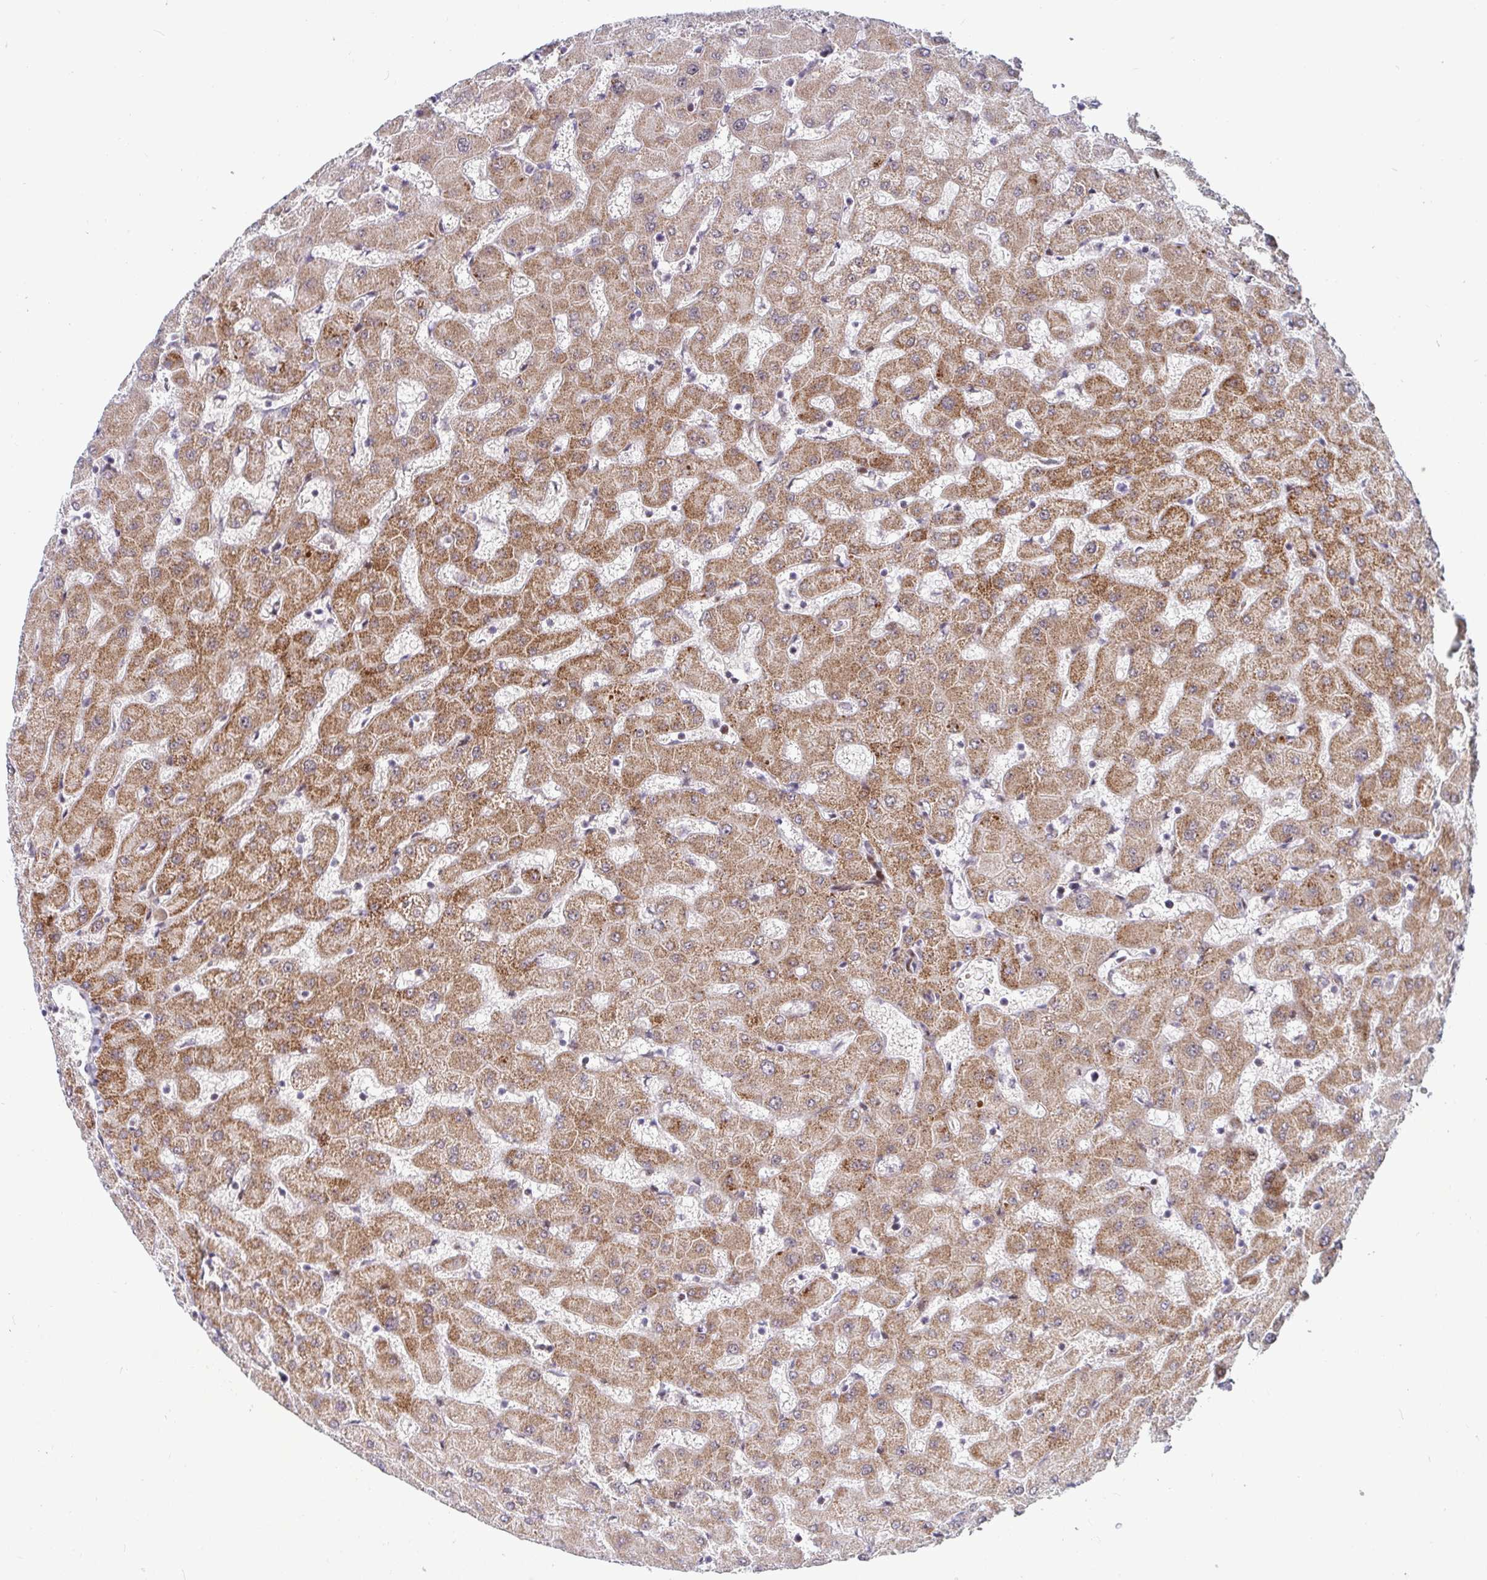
{"staining": {"intensity": "negative", "quantity": "none", "location": "none"}, "tissue": "liver", "cell_type": "Cholangiocytes", "image_type": "normal", "snomed": [{"axis": "morphology", "description": "Normal tissue, NOS"}, {"axis": "topography", "description": "Liver"}], "caption": "Immunohistochemistry (IHC) micrograph of unremarkable liver stained for a protein (brown), which demonstrates no expression in cholangiocytes. The staining is performed using DAB brown chromogen with nuclei counter-stained in using hematoxylin.", "gene": "DZIP1", "patient": {"sex": "female", "age": 63}}